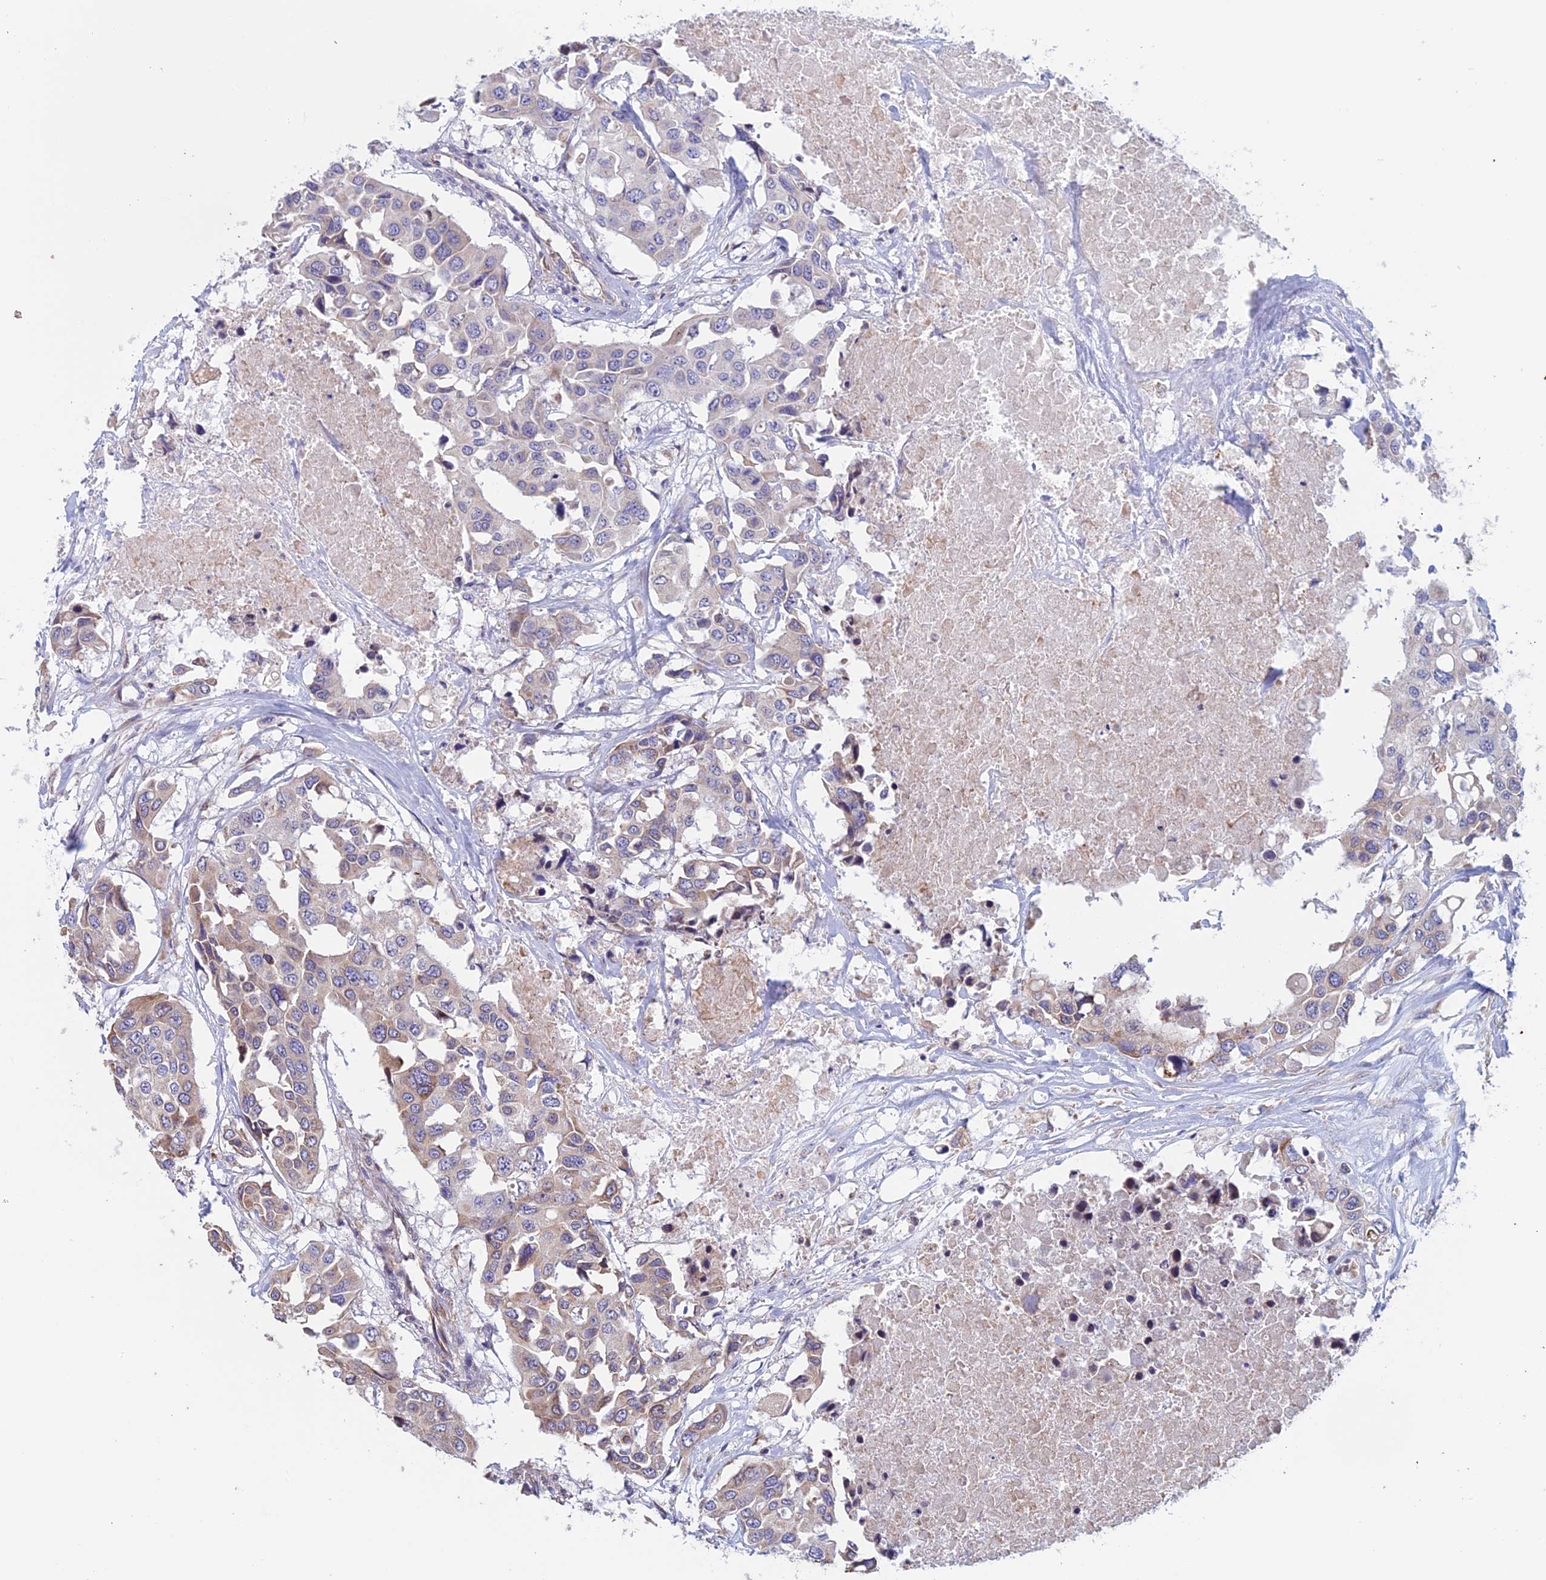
{"staining": {"intensity": "weak", "quantity": "<25%", "location": "cytoplasmic/membranous"}, "tissue": "colorectal cancer", "cell_type": "Tumor cells", "image_type": "cancer", "snomed": [{"axis": "morphology", "description": "Adenocarcinoma, NOS"}, {"axis": "topography", "description": "Colon"}], "caption": "A histopathology image of colorectal adenocarcinoma stained for a protein reveals no brown staining in tumor cells.", "gene": "BCL2L10", "patient": {"sex": "male", "age": 77}}